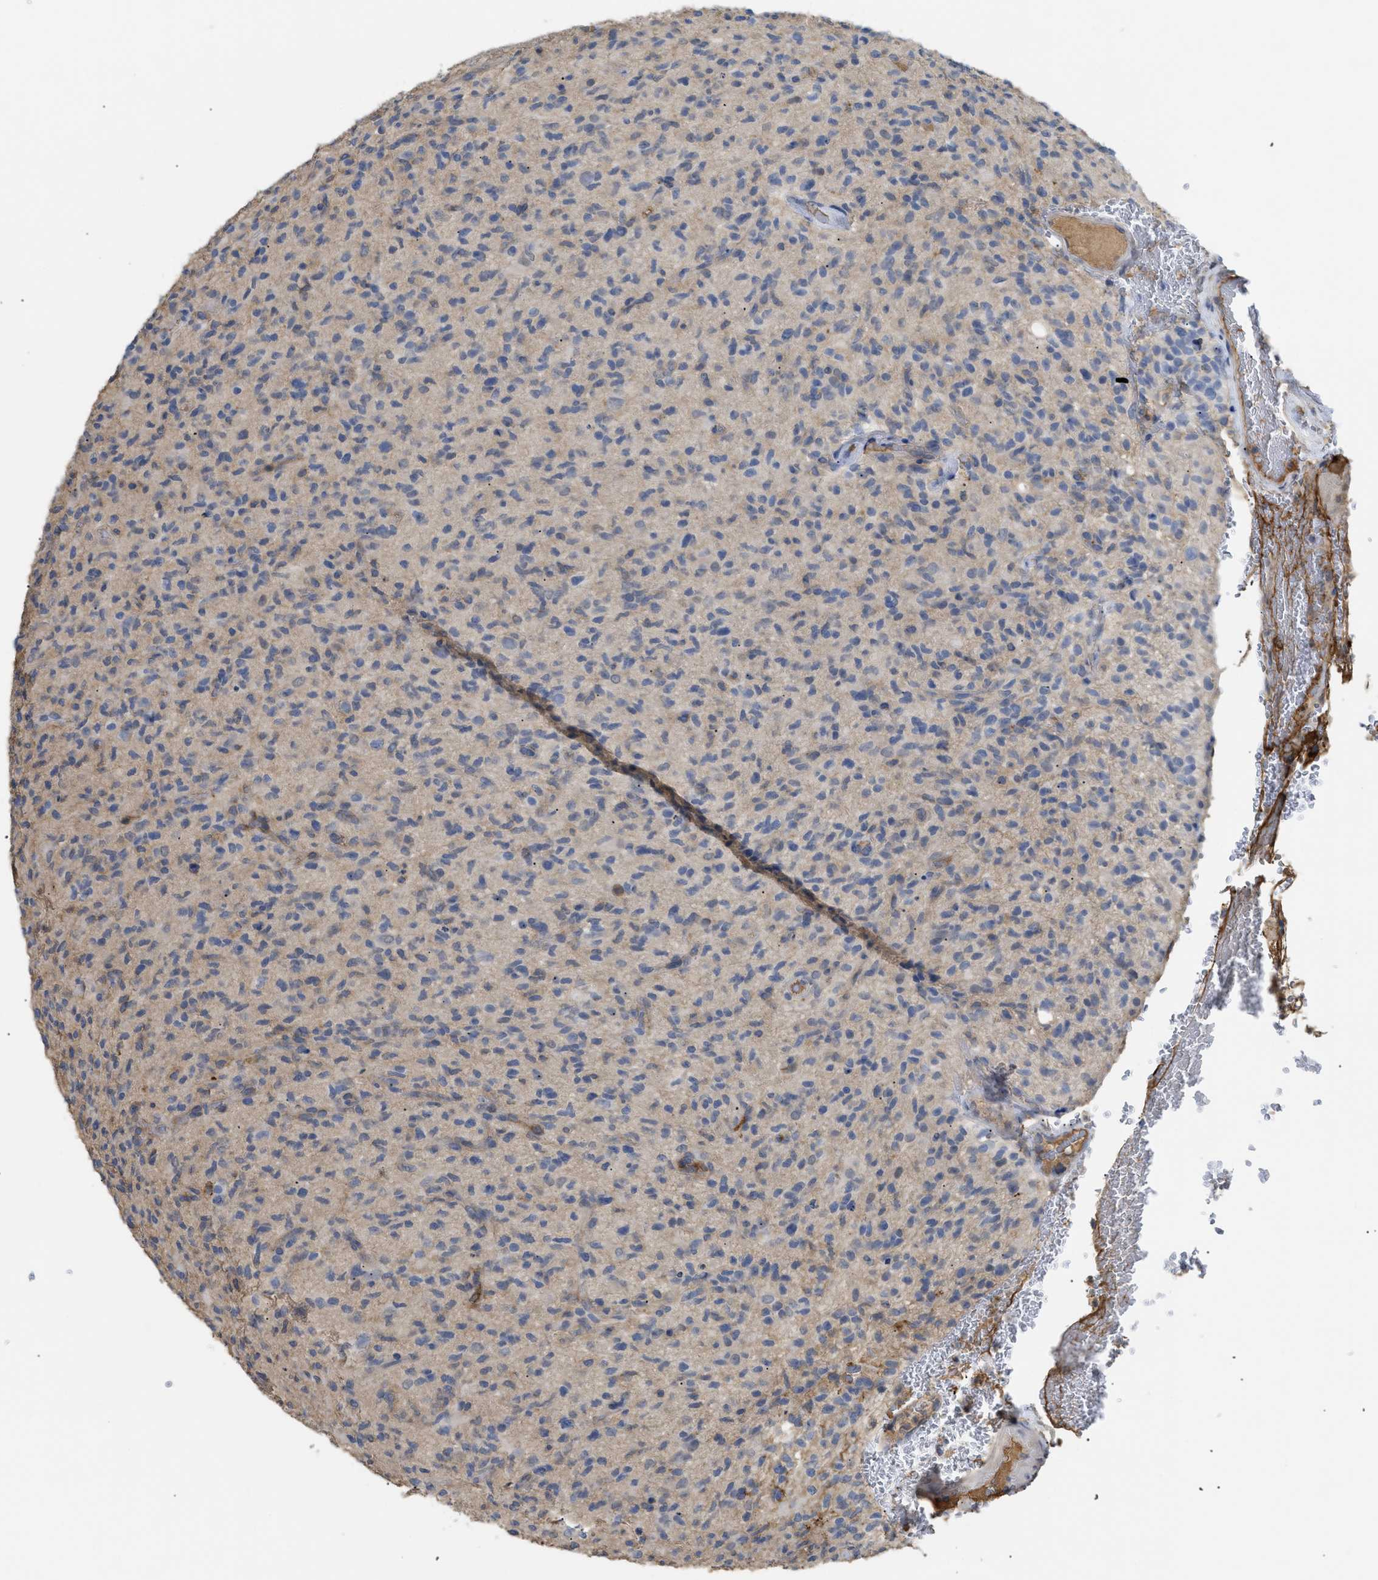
{"staining": {"intensity": "negative", "quantity": "none", "location": "none"}, "tissue": "glioma", "cell_type": "Tumor cells", "image_type": "cancer", "snomed": [{"axis": "morphology", "description": "Glioma, malignant, High grade"}, {"axis": "topography", "description": "Brain"}], "caption": "Tumor cells are negative for protein expression in human glioma.", "gene": "ANXA4", "patient": {"sex": "male", "age": 71}}